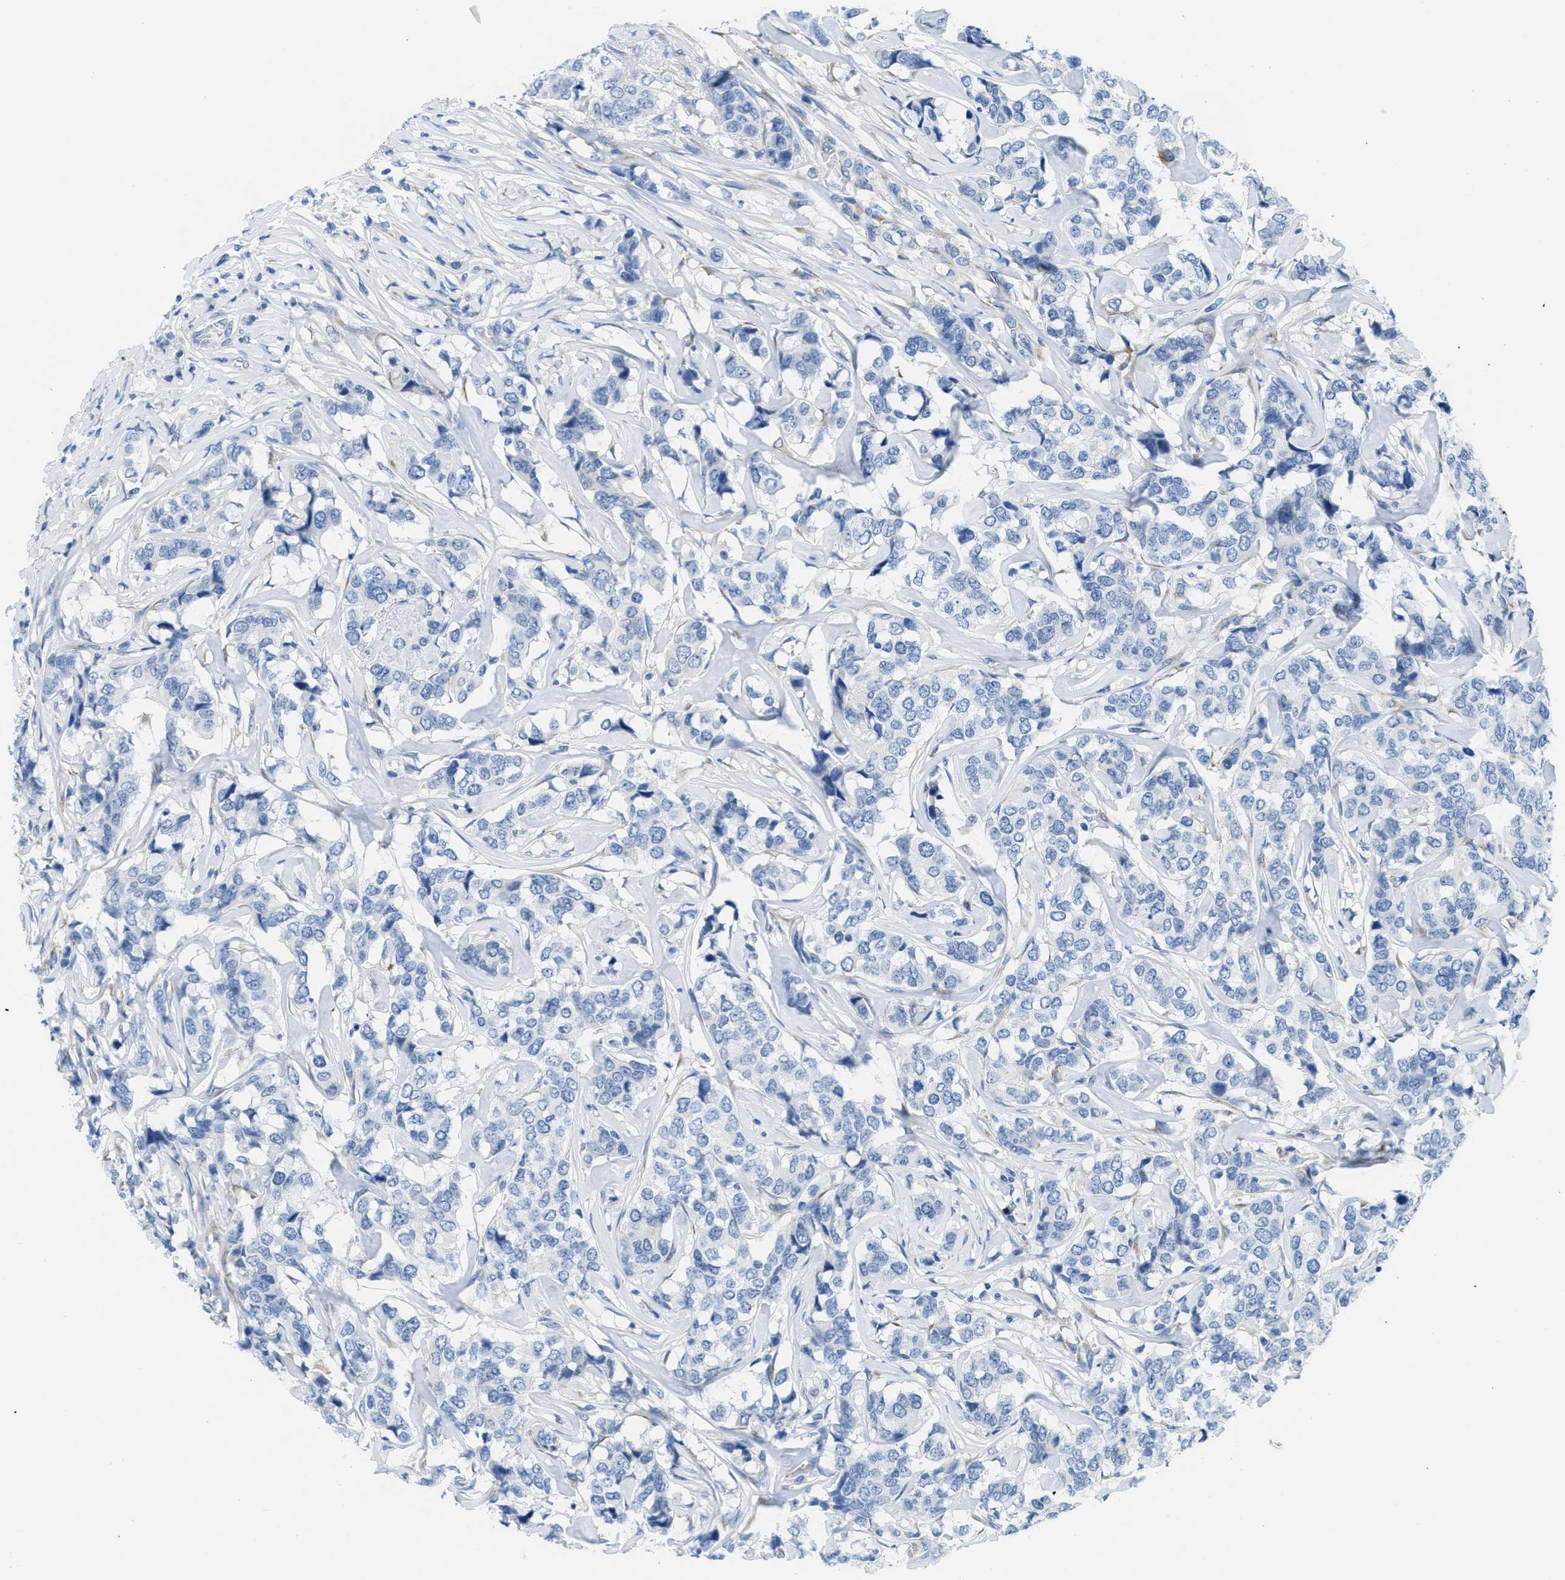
{"staining": {"intensity": "negative", "quantity": "none", "location": "none"}, "tissue": "breast cancer", "cell_type": "Tumor cells", "image_type": "cancer", "snomed": [{"axis": "morphology", "description": "Lobular carcinoma"}, {"axis": "topography", "description": "Breast"}], "caption": "Tumor cells show no significant protein positivity in breast lobular carcinoma.", "gene": "PTDSS1", "patient": {"sex": "female", "age": 59}}